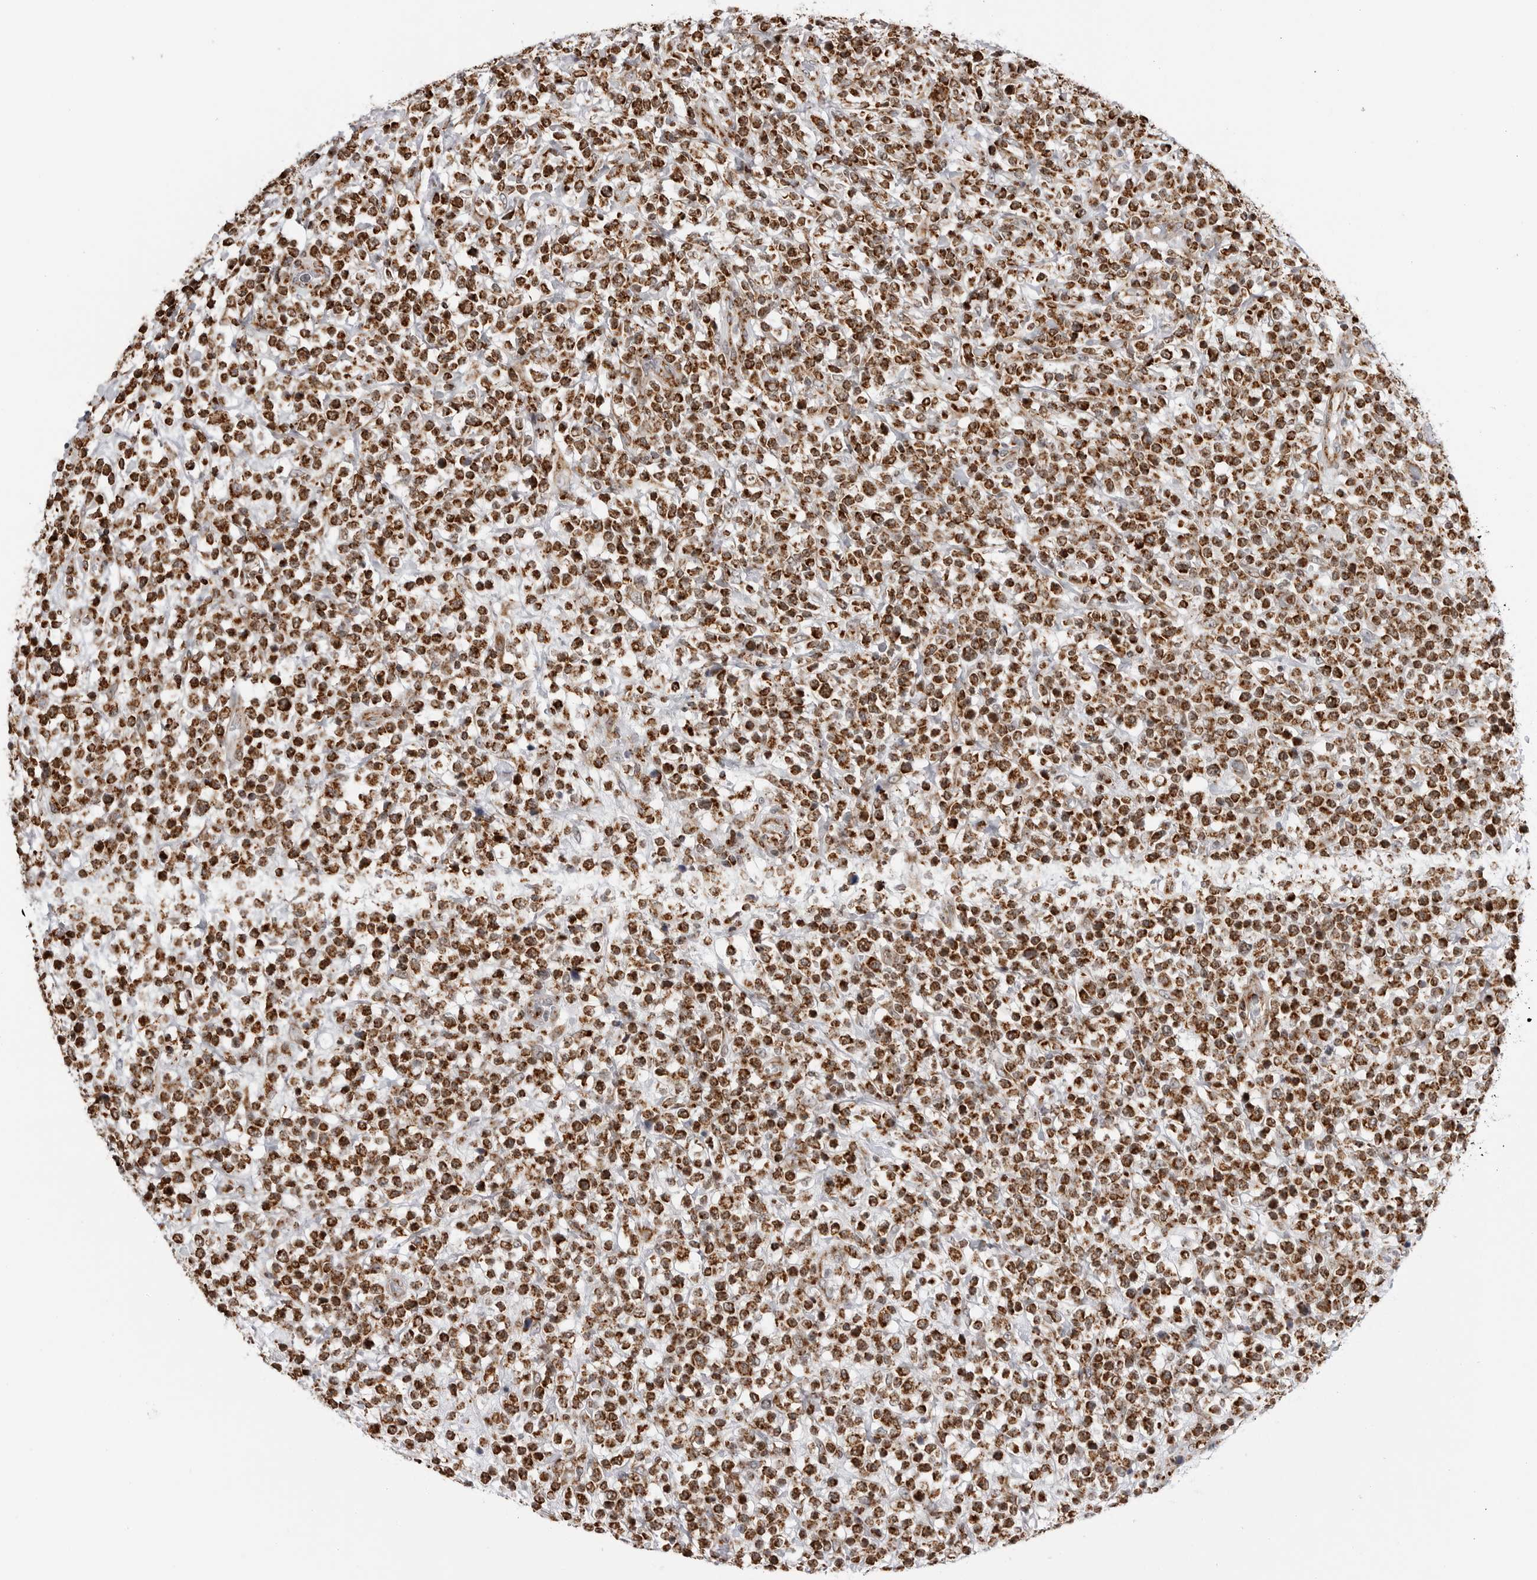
{"staining": {"intensity": "strong", "quantity": ">75%", "location": "cytoplasmic/membranous"}, "tissue": "lymphoma", "cell_type": "Tumor cells", "image_type": "cancer", "snomed": [{"axis": "morphology", "description": "Malignant lymphoma, non-Hodgkin's type, High grade"}, {"axis": "topography", "description": "Colon"}], "caption": "High-grade malignant lymphoma, non-Hodgkin's type stained with IHC shows strong cytoplasmic/membranous expression in about >75% of tumor cells. The protein of interest is shown in brown color, while the nuclei are stained blue.", "gene": "COX5A", "patient": {"sex": "female", "age": 53}}